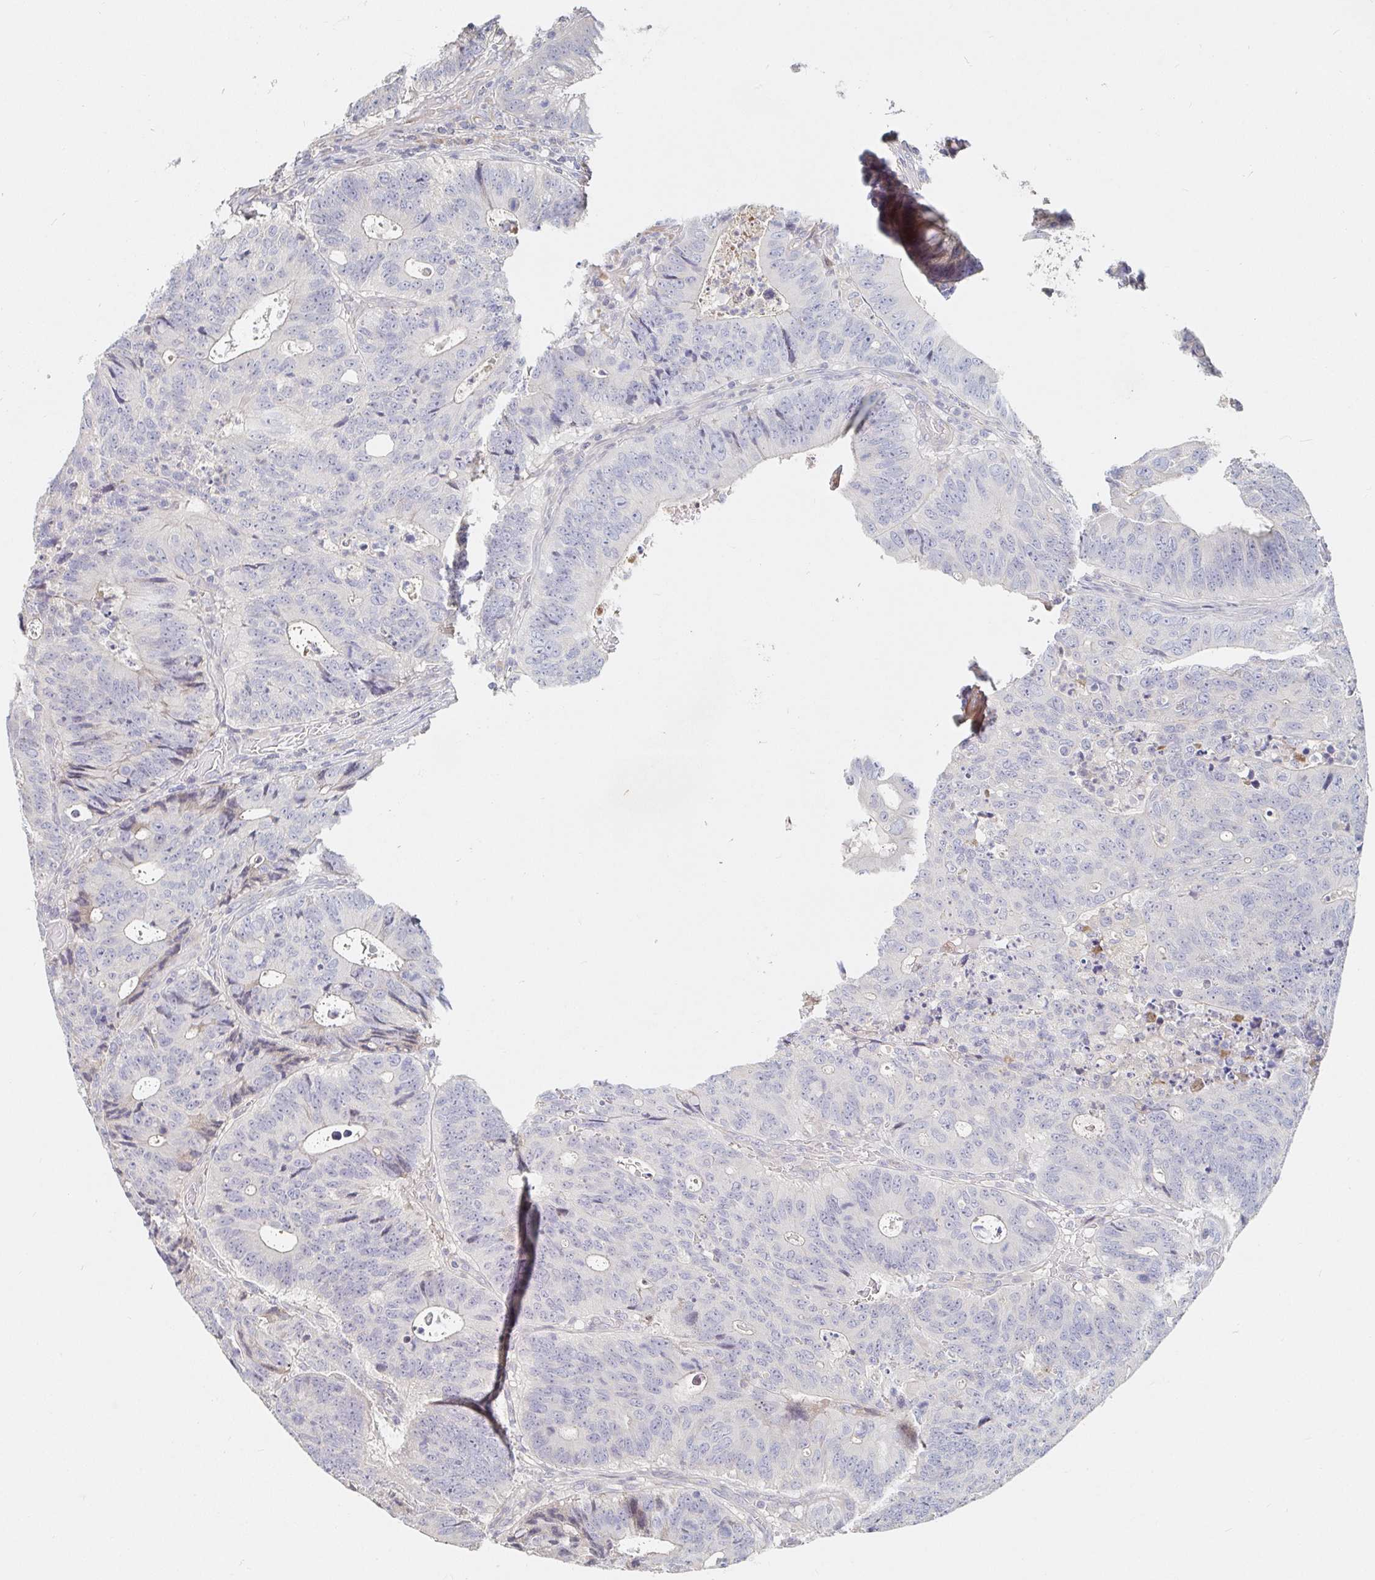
{"staining": {"intensity": "negative", "quantity": "none", "location": "none"}, "tissue": "colorectal cancer", "cell_type": "Tumor cells", "image_type": "cancer", "snomed": [{"axis": "morphology", "description": "Adenocarcinoma, NOS"}, {"axis": "topography", "description": "Colon"}], "caption": "A photomicrograph of human colorectal adenocarcinoma is negative for staining in tumor cells.", "gene": "NME9", "patient": {"sex": "male", "age": 62}}